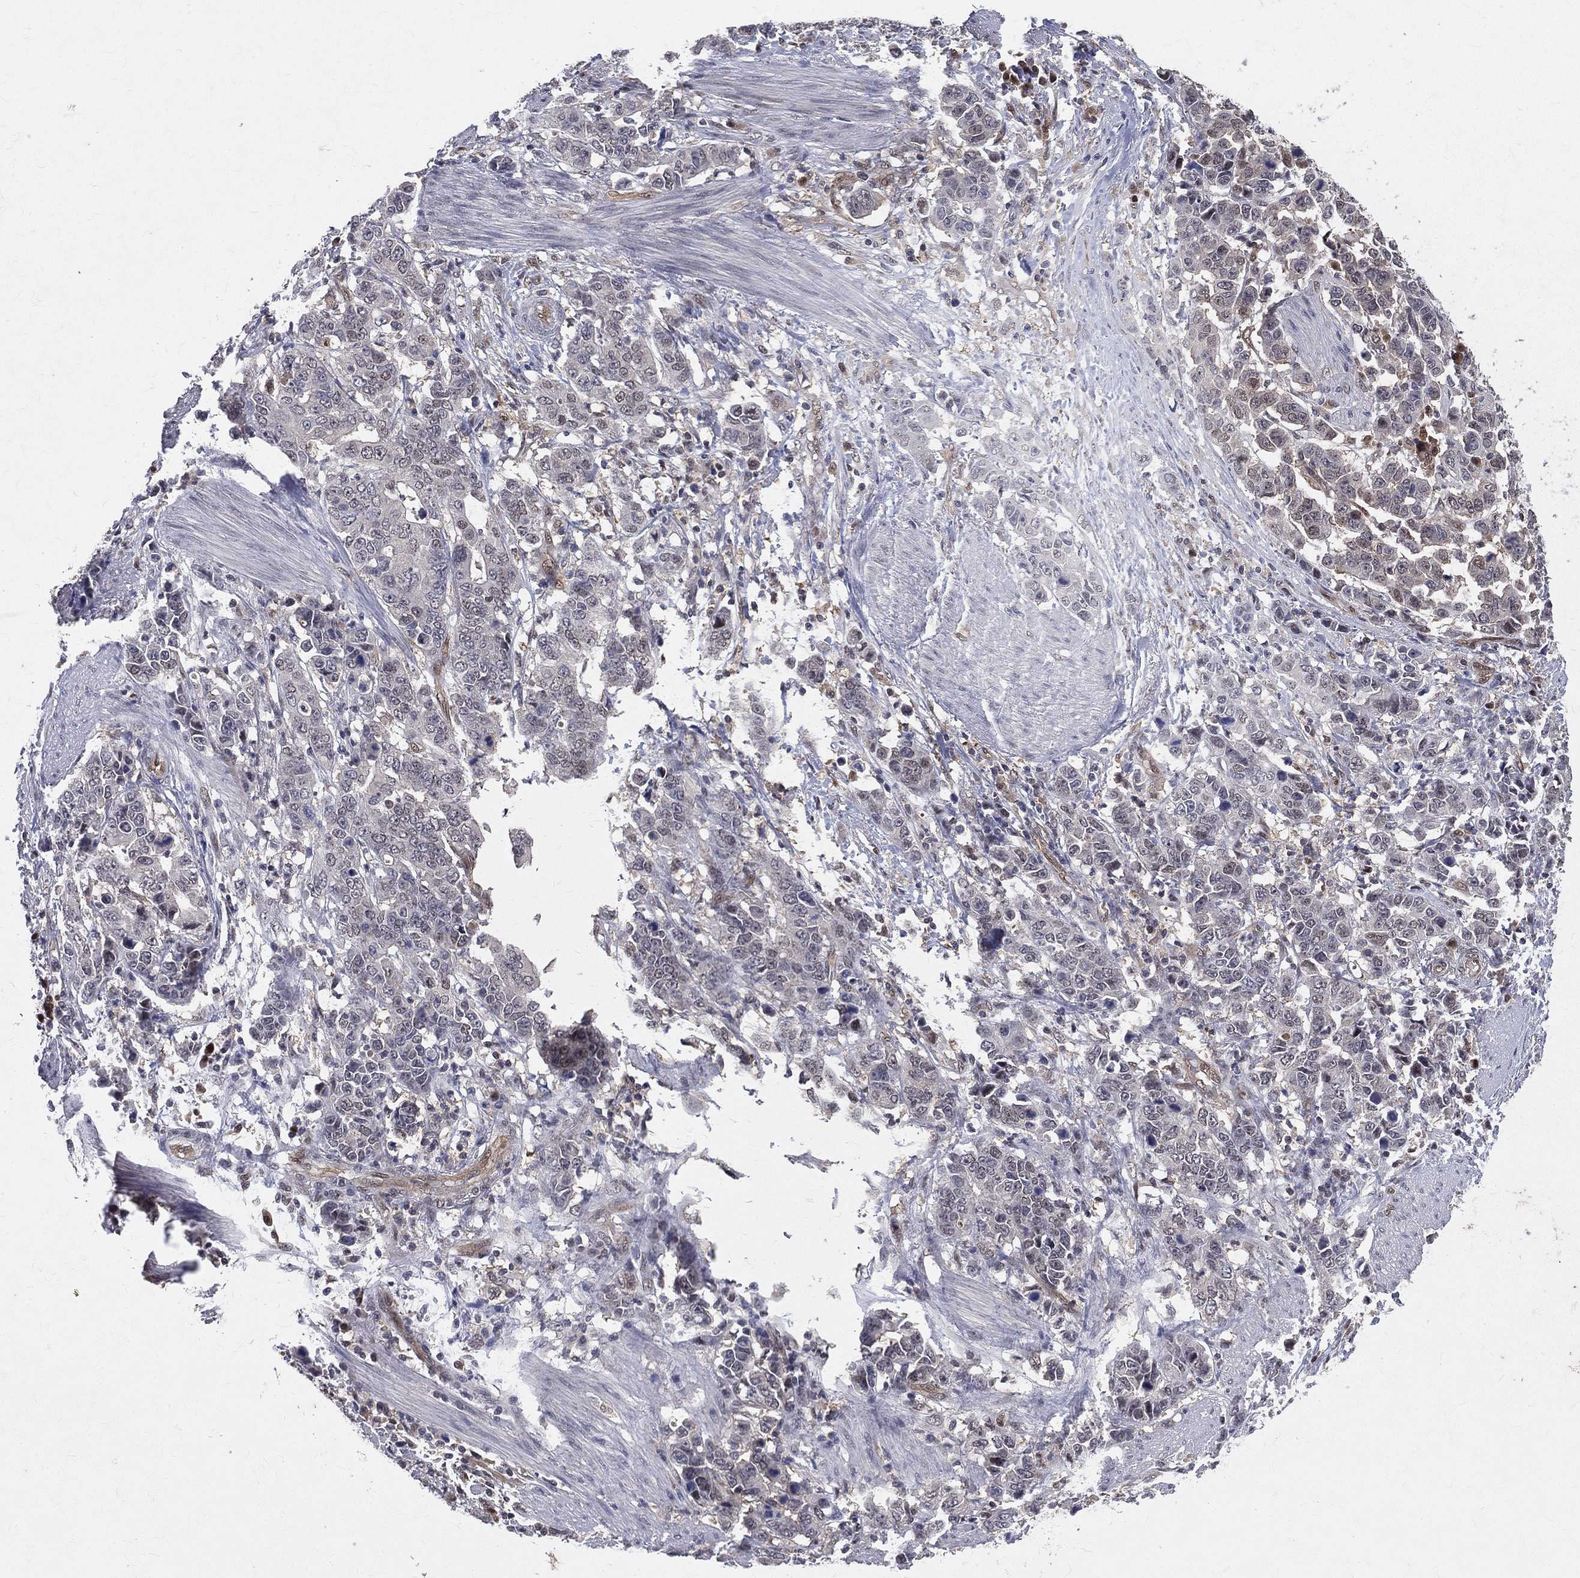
{"staining": {"intensity": "negative", "quantity": "none", "location": "none"}, "tissue": "stomach cancer", "cell_type": "Tumor cells", "image_type": "cancer", "snomed": [{"axis": "morphology", "description": "Adenocarcinoma, NOS"}, {"axis": "topography", "description": "Stomach, upper"}], "caption": "This is an immunohistochemistry (IHC) micrograph of human adenocarcinoma (stomach). There is no staining in tumor cells.", "gene": "GMPR2", "patient": {"sex": "male", "age": 69}}